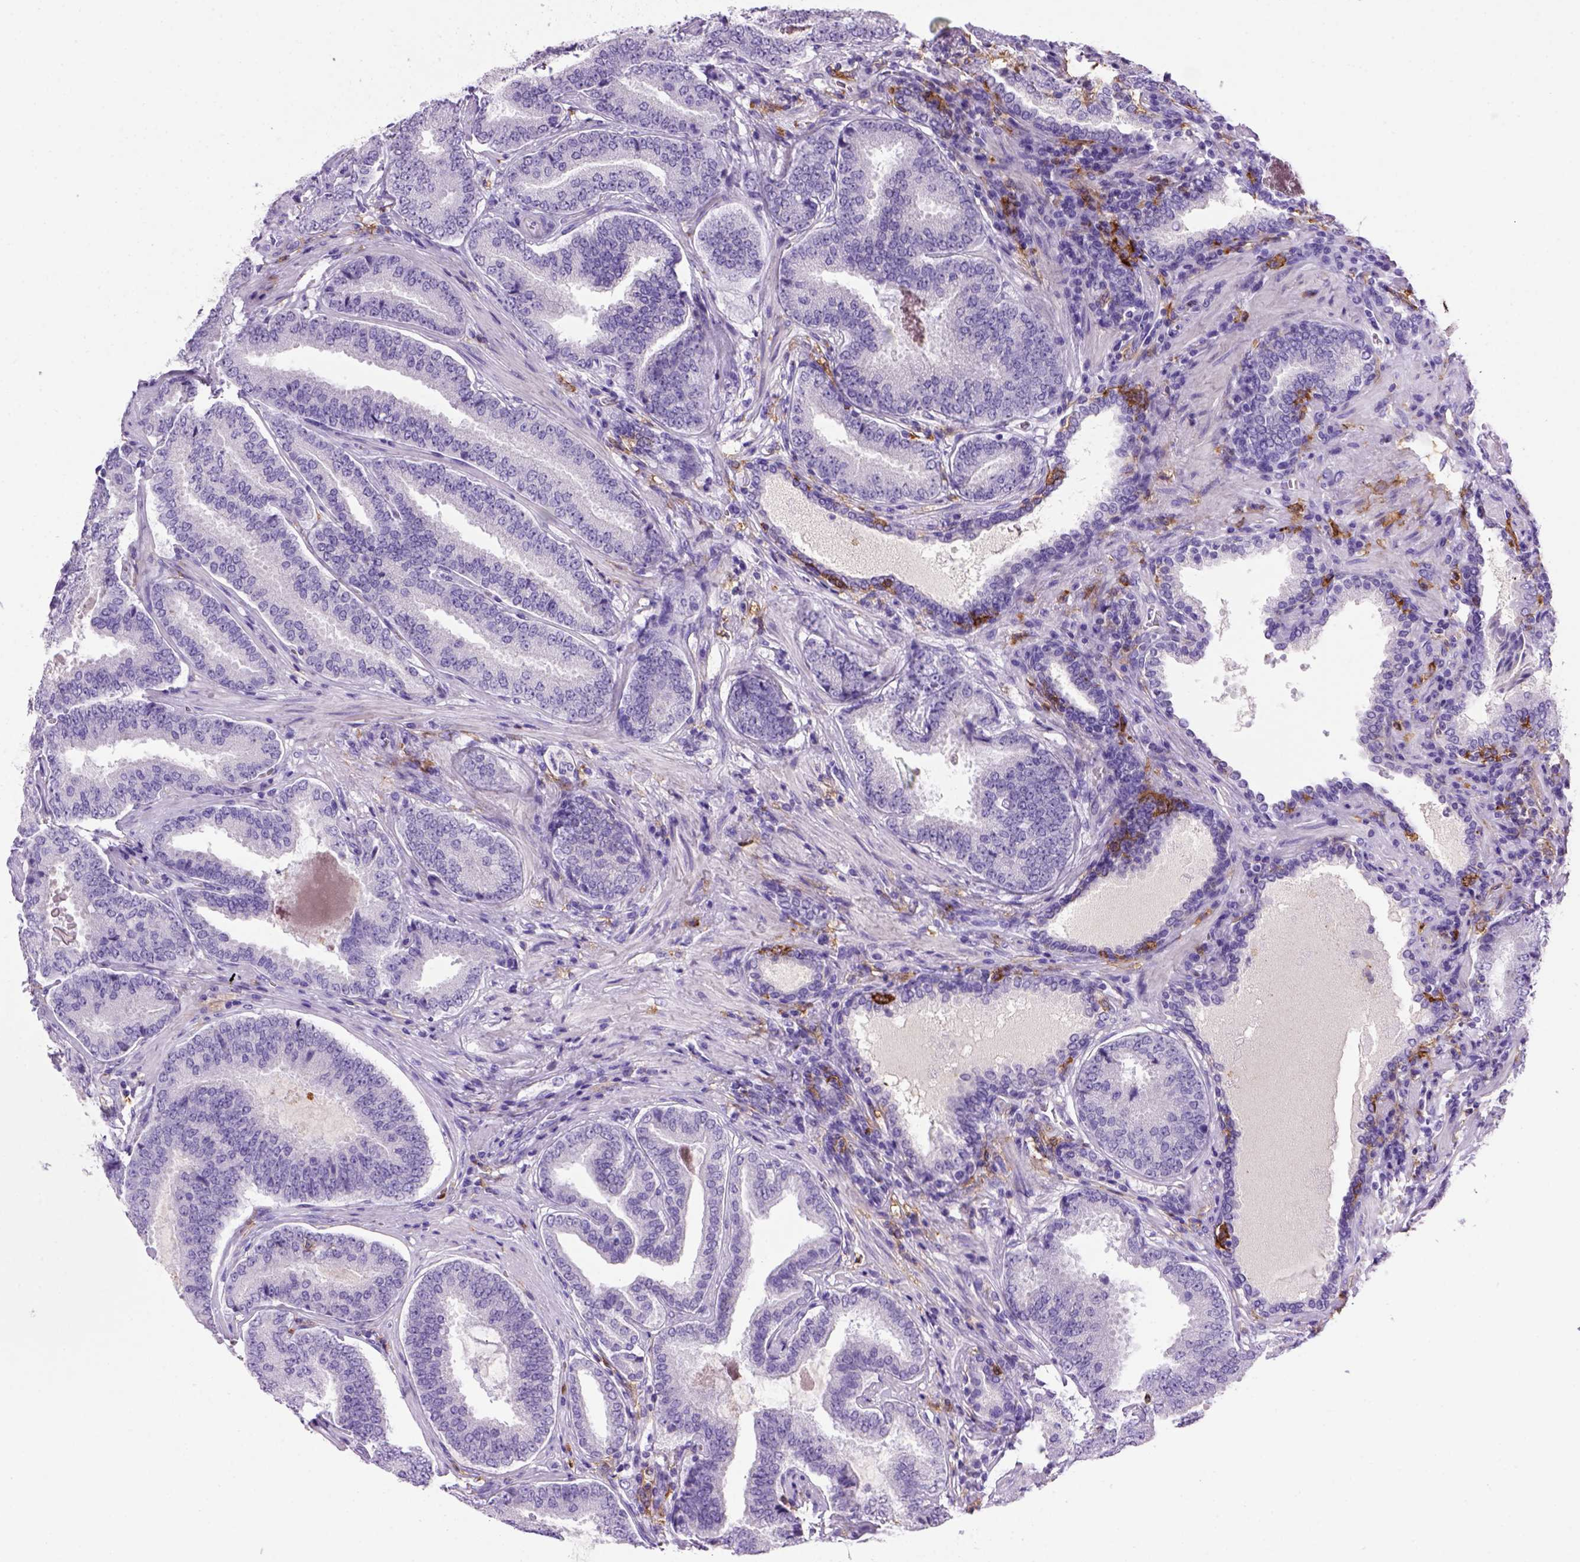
{"staining": {"intensity": "negative", "quantity": "none", "location": "none"}, "tissue": "prostate cancer", "cell_type": "Tumor cells", "image_type": "cancer", "snomed": [{"axis": "morphology", "description": "Adenocarcinoma, NOS"}, {"axis": "topography", "description": "Prostate"}], "caption": "Immunohistochemistry image of neoplastic tissue: adenocarcinoma (prostate) stained with DAB (3,3'-diaminobenzidine) shows no significant protein positivity in tumor cells.", "gene": "CD14", "patient": {"sex": "male", "age": 64}}